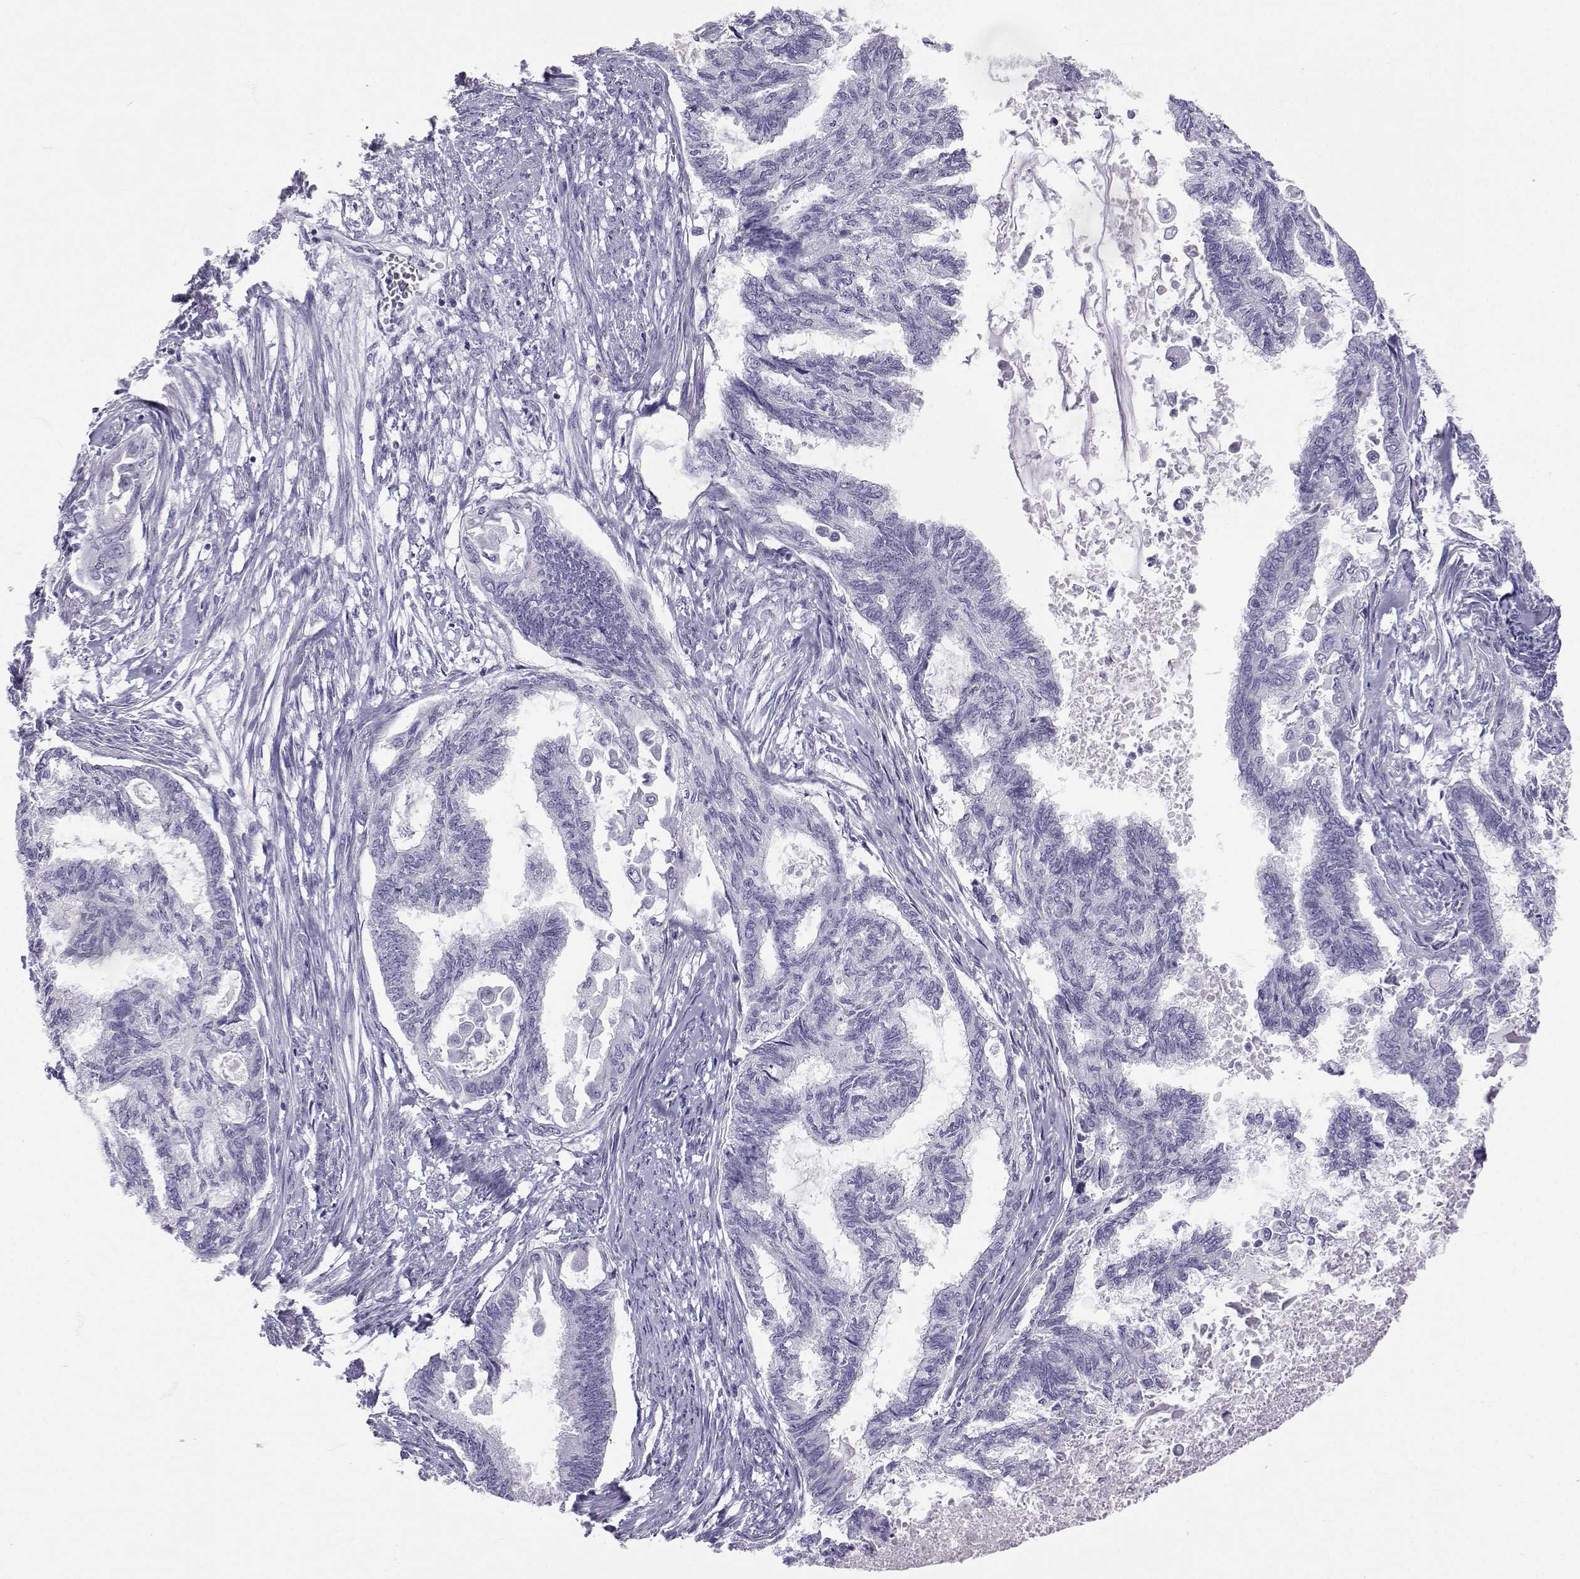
{"staining": {"intensity": "negative", "quantity": "none", "location": "none"}, "tissue": "endometrial cancer", "cell_type": "Tumor cells", "image_type": "cancer", "snomed": [{"axis": "morphology", "description": "Adenocarcinoma, NOS"}, {"axis": "topography", "description": "Endometrium"}], "caption": "DAB (3,3'-diaminobenzidine) immunohistochemical staining of endometrial cancer (adenocarcinoma) shows no significant positivity in tumor cells.", "gene": "SLC6A3", "patient": {"sex": "female", "age": 86}}